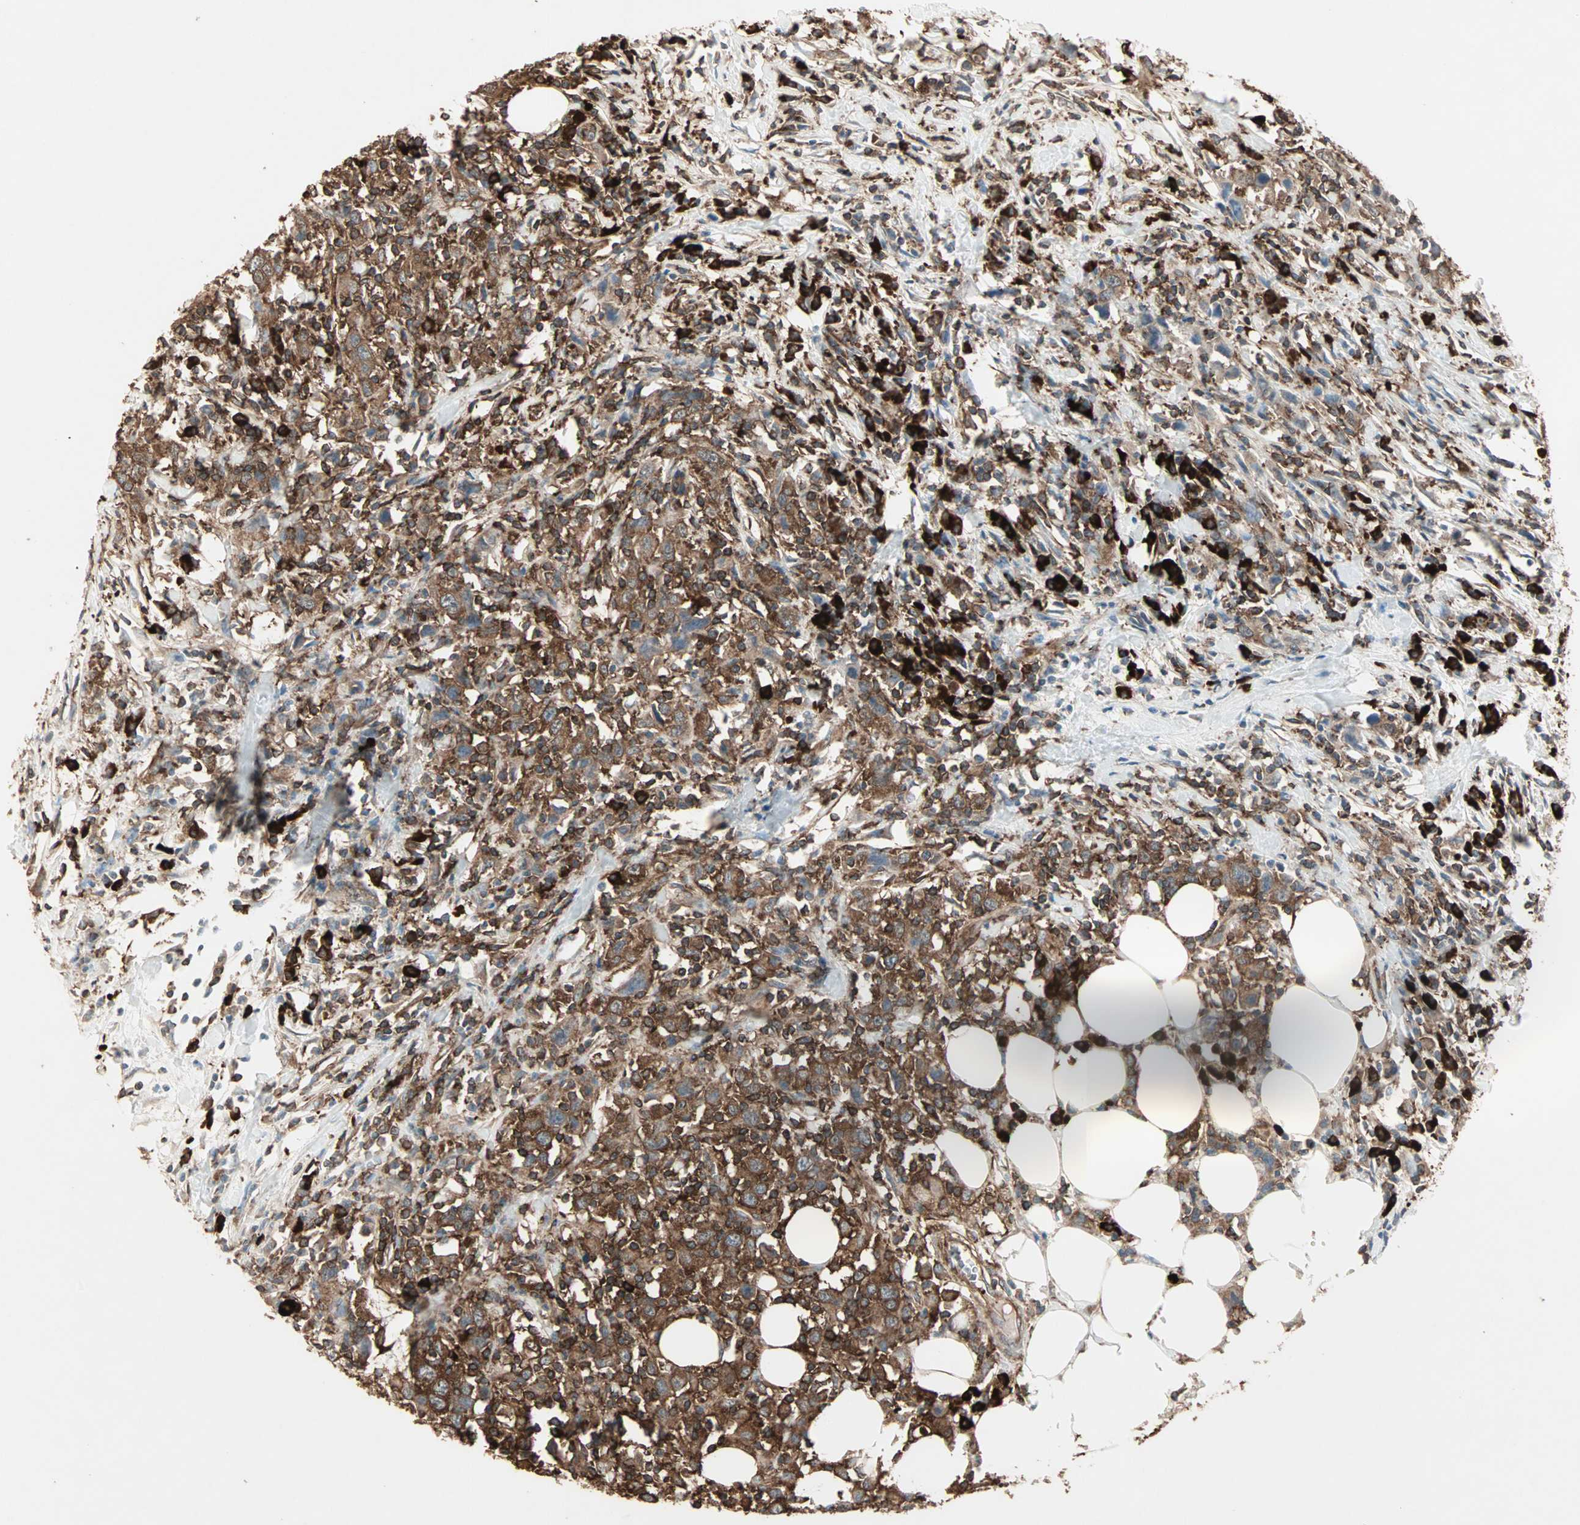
{"staining": {"intensity": "strong", "quantity": ">75%", "location": "cytoplasmic/membranous"}, "tissue": "urothelial cancer", "cell_type": "Tumor cells", "image_type": "cancer", "snomed": [{"axis": "morphology", "description": "Urothelial carcinoma, High grade"}, {"axis": "topography", "description": "Urinary bladder"}], "caption": "Immunohistochemistry (IHC) histopathology image of neoplastic tissue: urothelial cancer stained using immunohistochemistry displays high levels of strong protein expression localized specifically in the cytoplasmic/membranous of tumor cells, appearing as a cytoplasmic/membranous brown color.", "gene": "MMP3", "patient": {"sex": "male", "age": 61}}